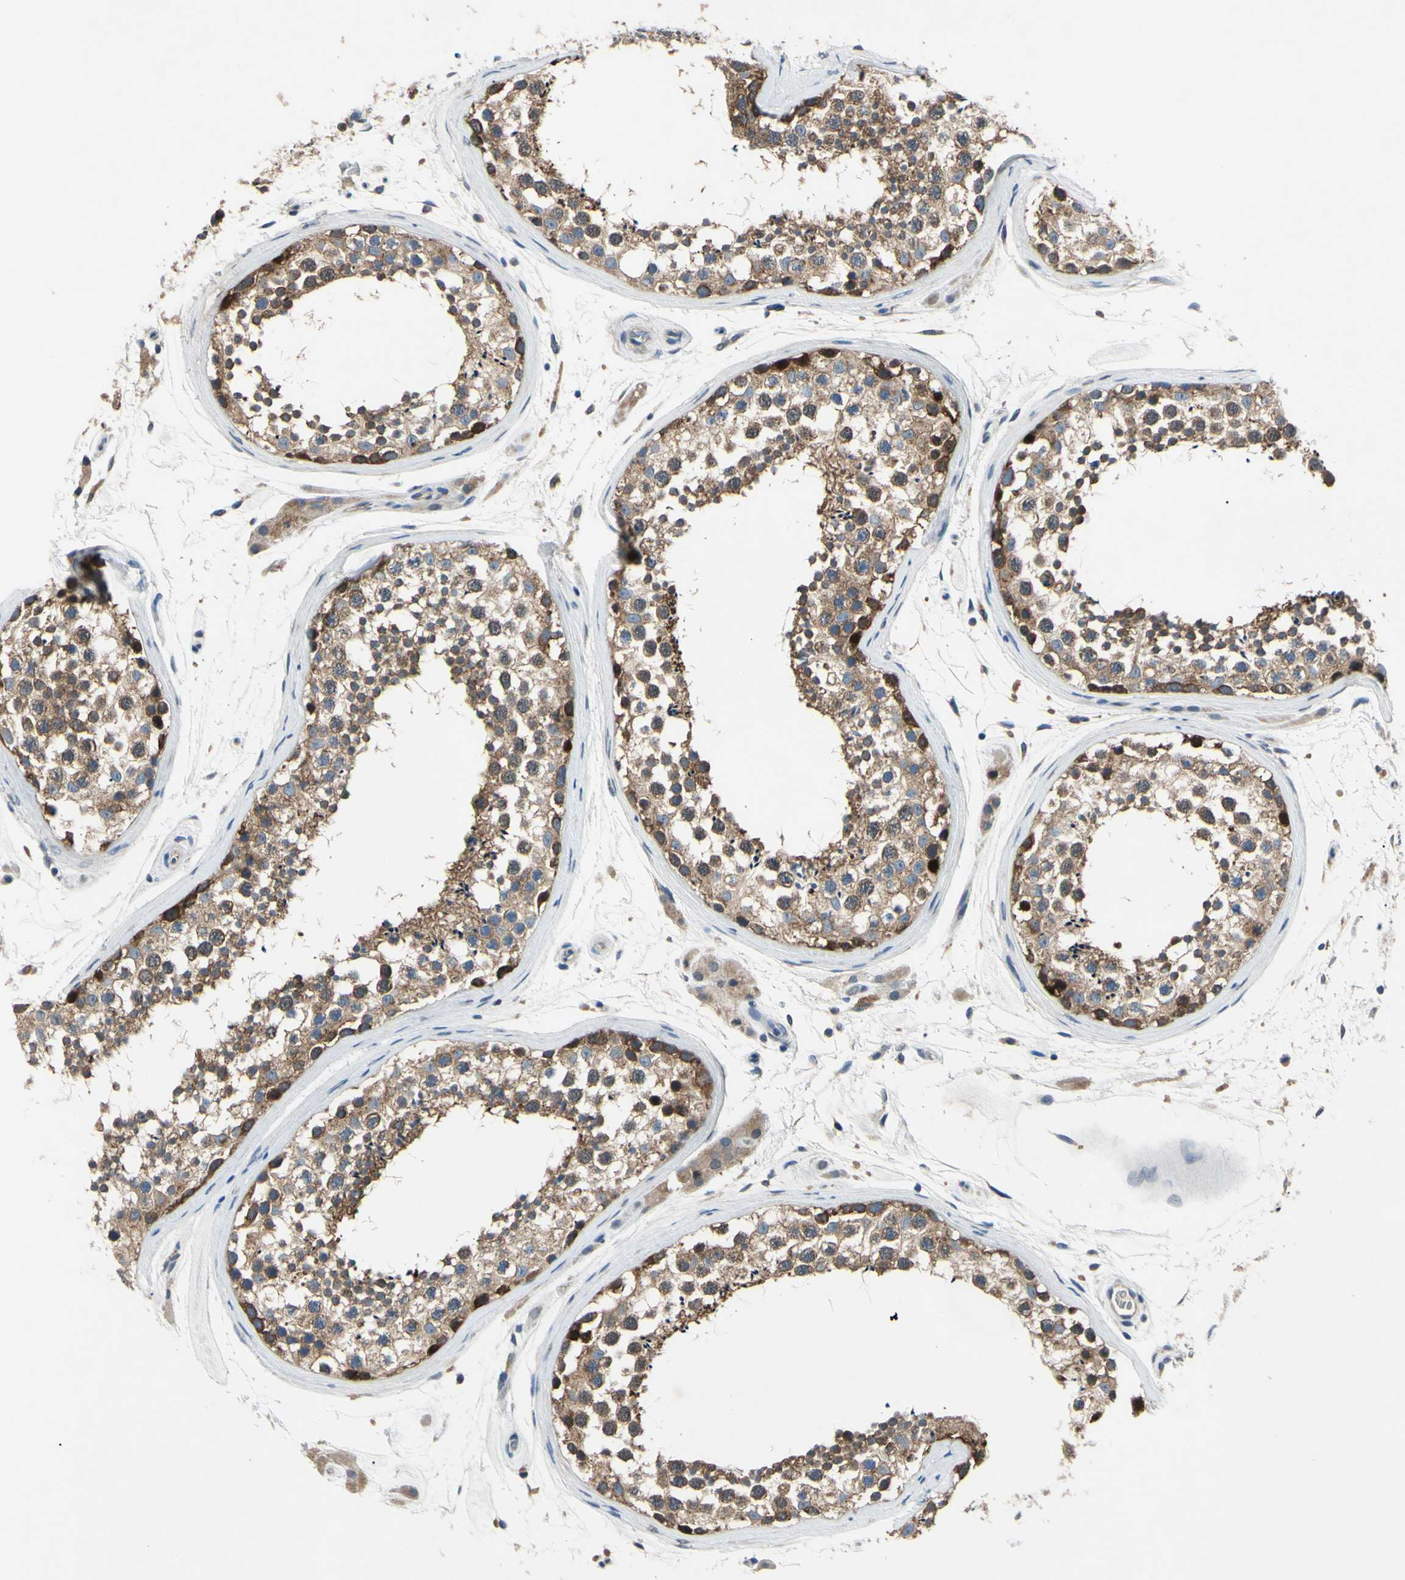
{"staining": {"intensity": "moderate", "quantity": ">75%", "location": "cytoplasmic/membranous"}, "tissue": "testis", "cell_type": "Cells in seminiferous ducts", "image_type": "normal", "snomed": [{"axis": "morphology", "description": "Normal tissue, NOS"}, {"axis": "topography", "description": "Testis"}], "caption": "Cells in seminiferous ducts display medium levels of moderate cytoplasmic/membranous staining in approximately >75% of cells in benign testis. (Brightfield microscopy of DAB IHC at high magnification).", "gene": "HILPDA", "patient": {"sex": "male", "age": 46}}